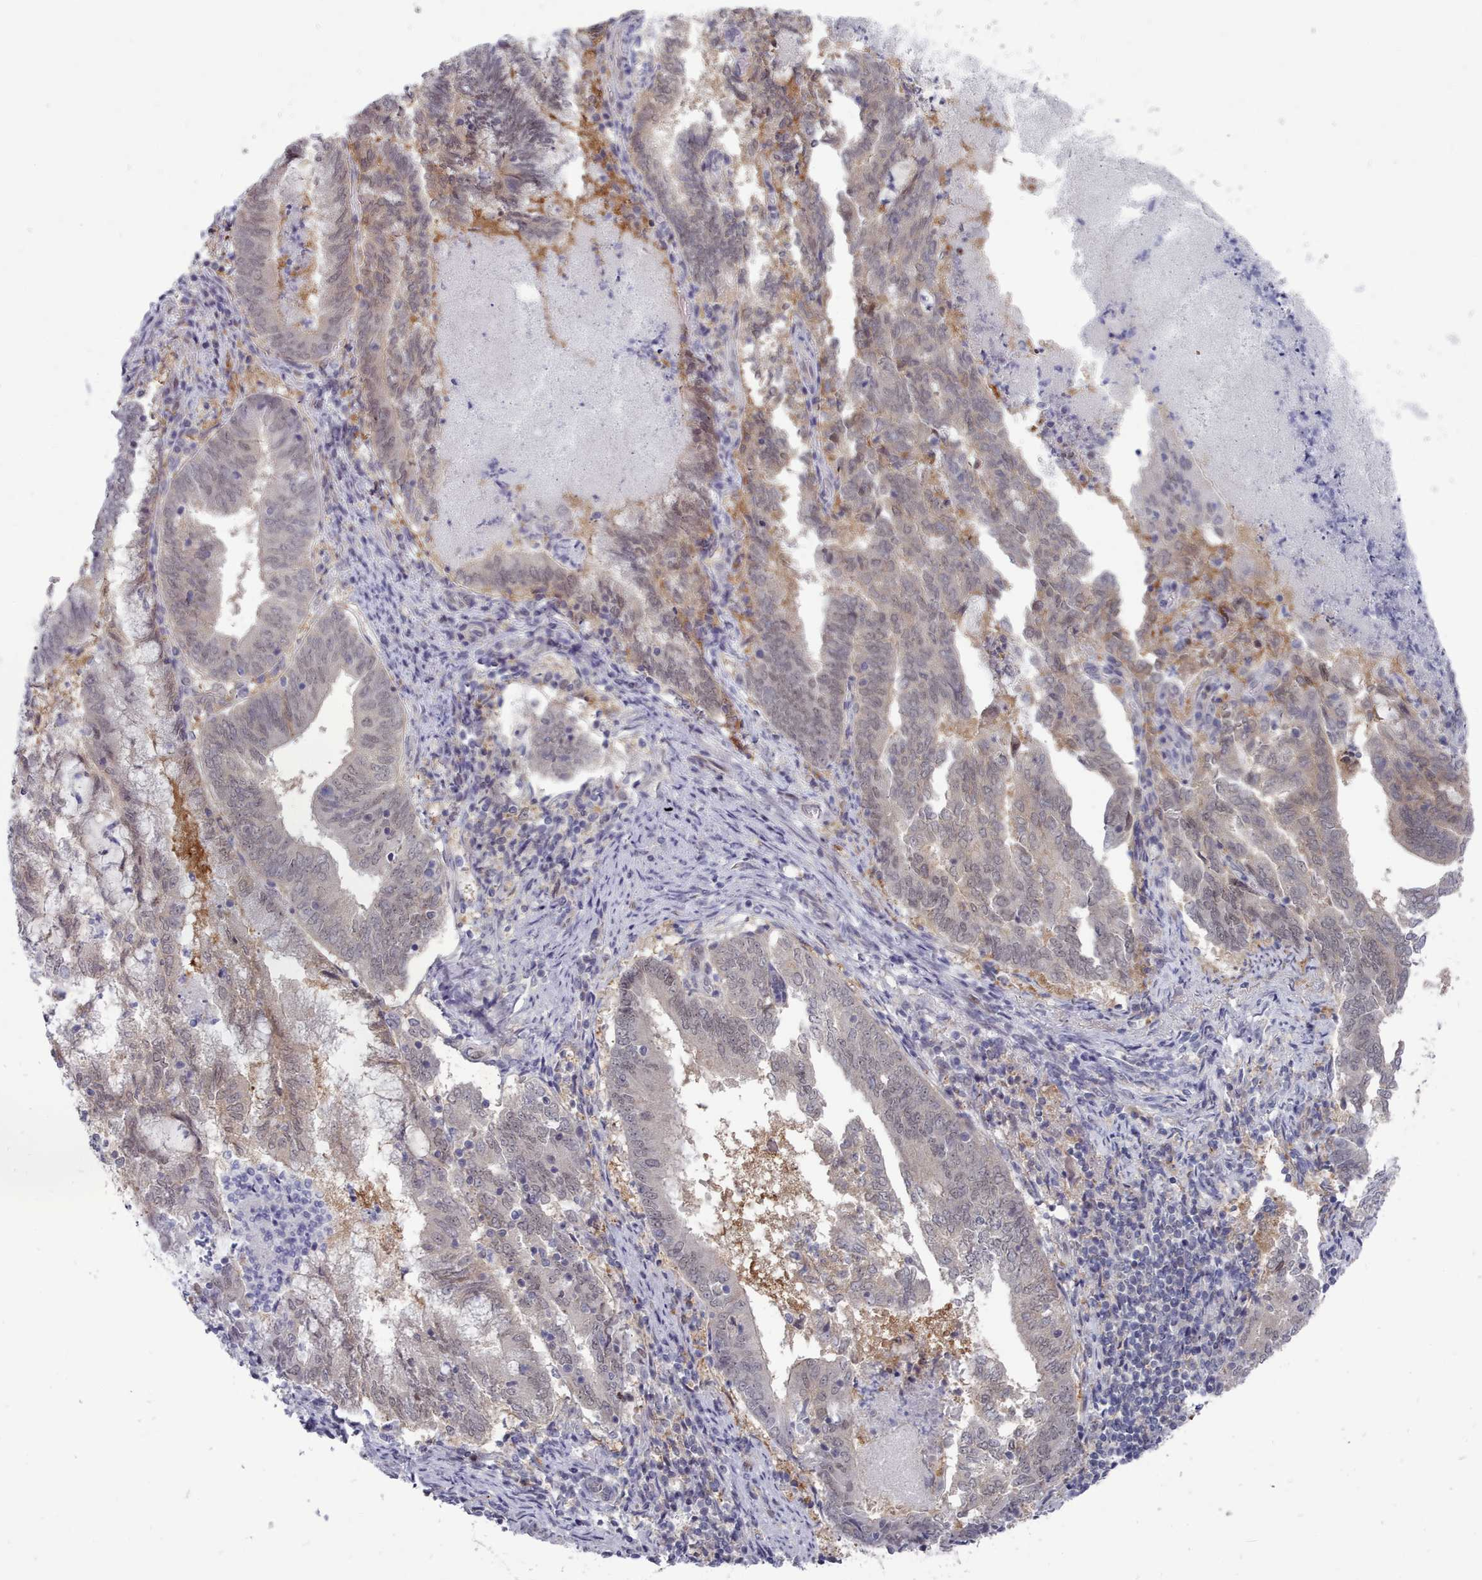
{"staining": {"intensity": "negative", "quantity": "none", "location": "none"}, "tissue": "endometrial cancer", "cell_type": "Tumor cells", "image_type": "cancer", "snomed": [{"axis": "morphology", "description": "Adenocarcinoma, NOS"}, {"axis": "topography", "description": "Endometrium"}], "caption": "DAB immunohistochemical staining of human endometrial cancer shows no significant positivity in tumor cells.", "gene": "GINS1", "patient": {"sex": "female", "age": 80}}